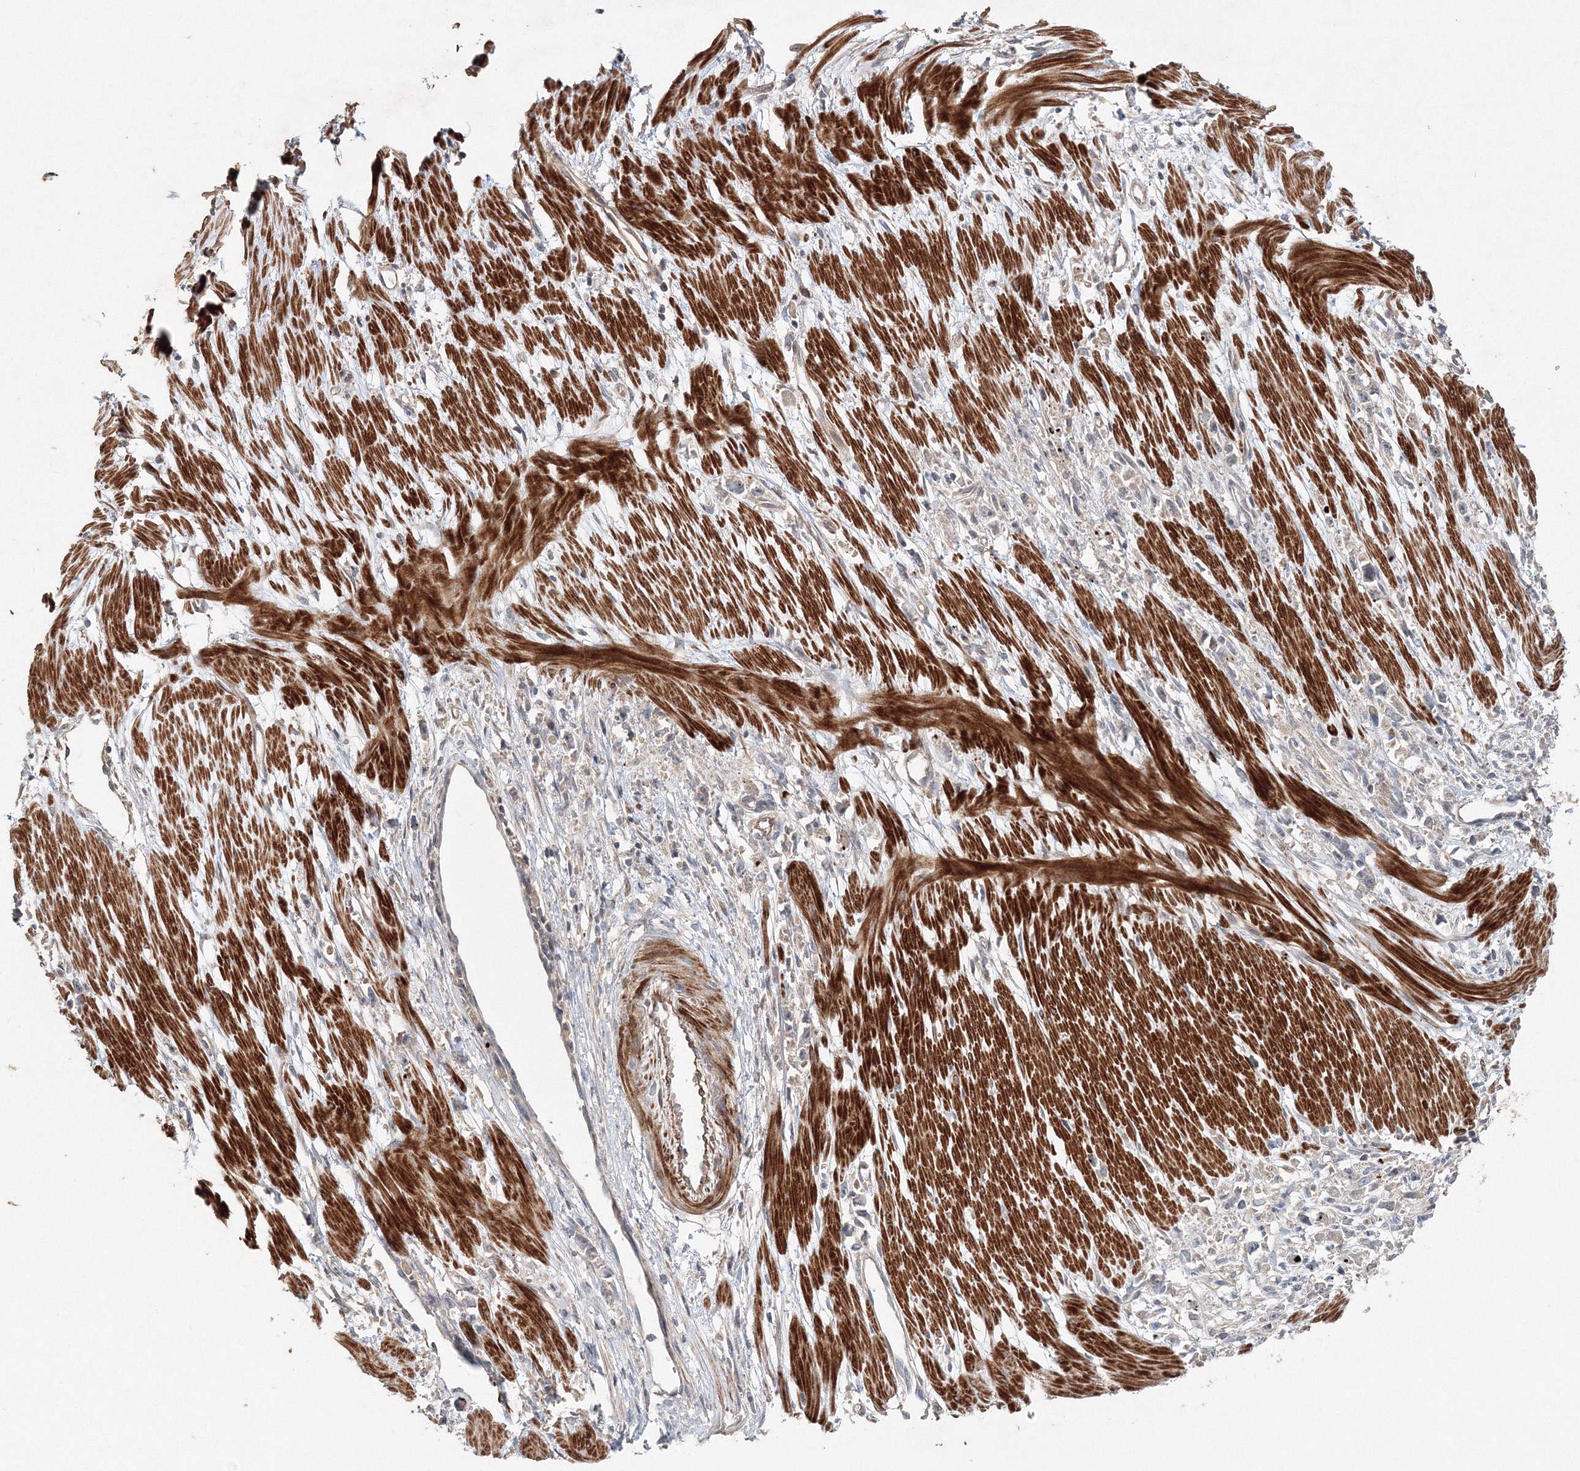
{"staining": {"intensity": "negative", "quantity": "none", "location": "none"}, "tissue": "stomach cancer", "cell_type": "Tumor cells", "image_type": "cancer", "snomed": [{"axis": "morphology", "description": "Adenocarcinoma, NOS"}, {"axis": "topography", "description": "Stomach"}], "caption": "Tumor cells are negative for protein expression in human stomach adenocarcinoma.", "gene": "NALF2", "patient": {"sex": "female", "age": 59}}